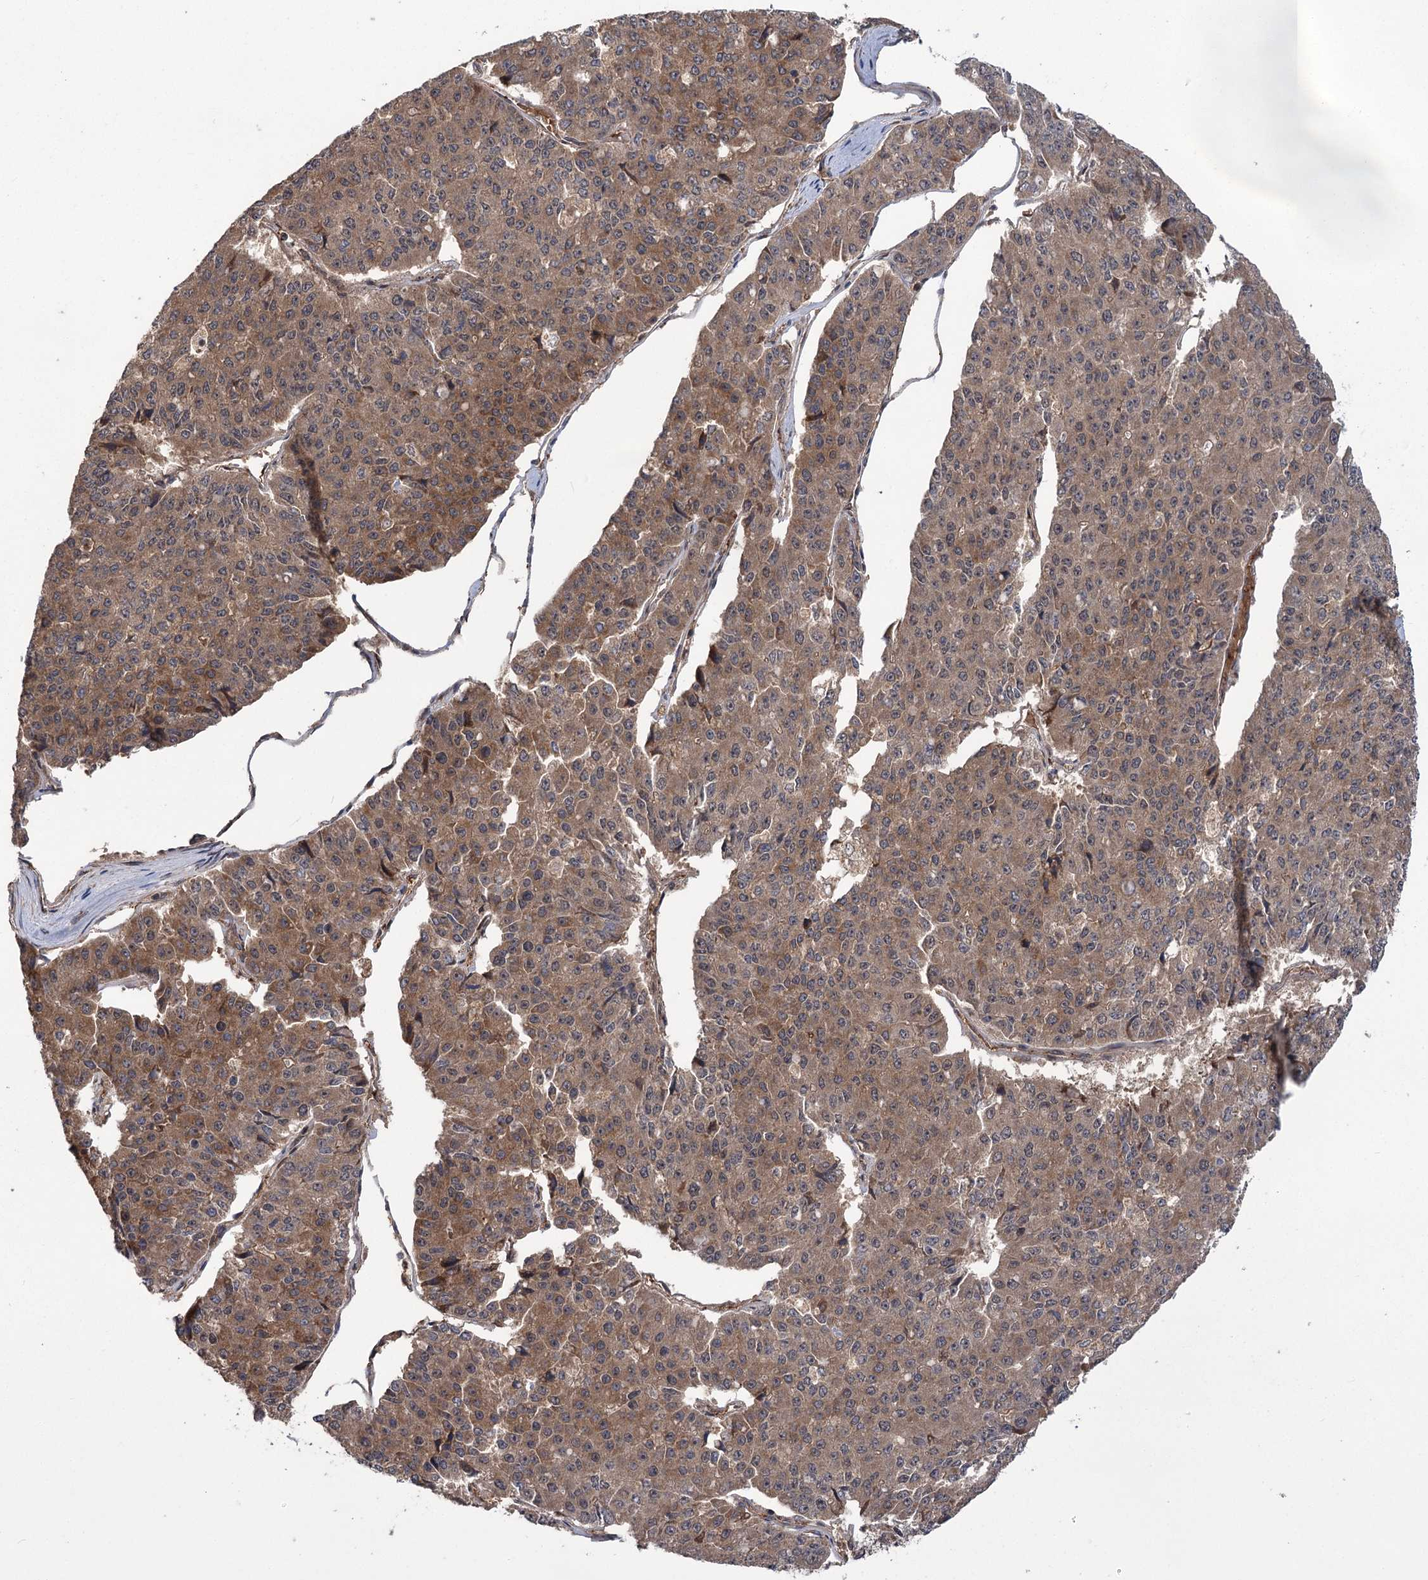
{"staining": {"intensity": "moderate", "quantity": ">75%", "location": "cytoplasmic/membranous"}, "tissue": "pancreatic cancer", "cell_type": "Tumor cells", "image_type": "cancer", "snomed": [{"axis": "morphology", "description": "Adenocarcinoma, NOS"}, {"axis": "topography", "description": "Pancreas"}], "caption": "DAB immunohistochemical staining of adenocarcinoma (pancreatic) displays moderate cytoplasmic/membranous protein staining in approximately >75% of tumor cells. (DAB IHC with brightfield microscopy, high magnification).", "gene": "CARD19", "patient": {"sex": "male", "age": 50}}